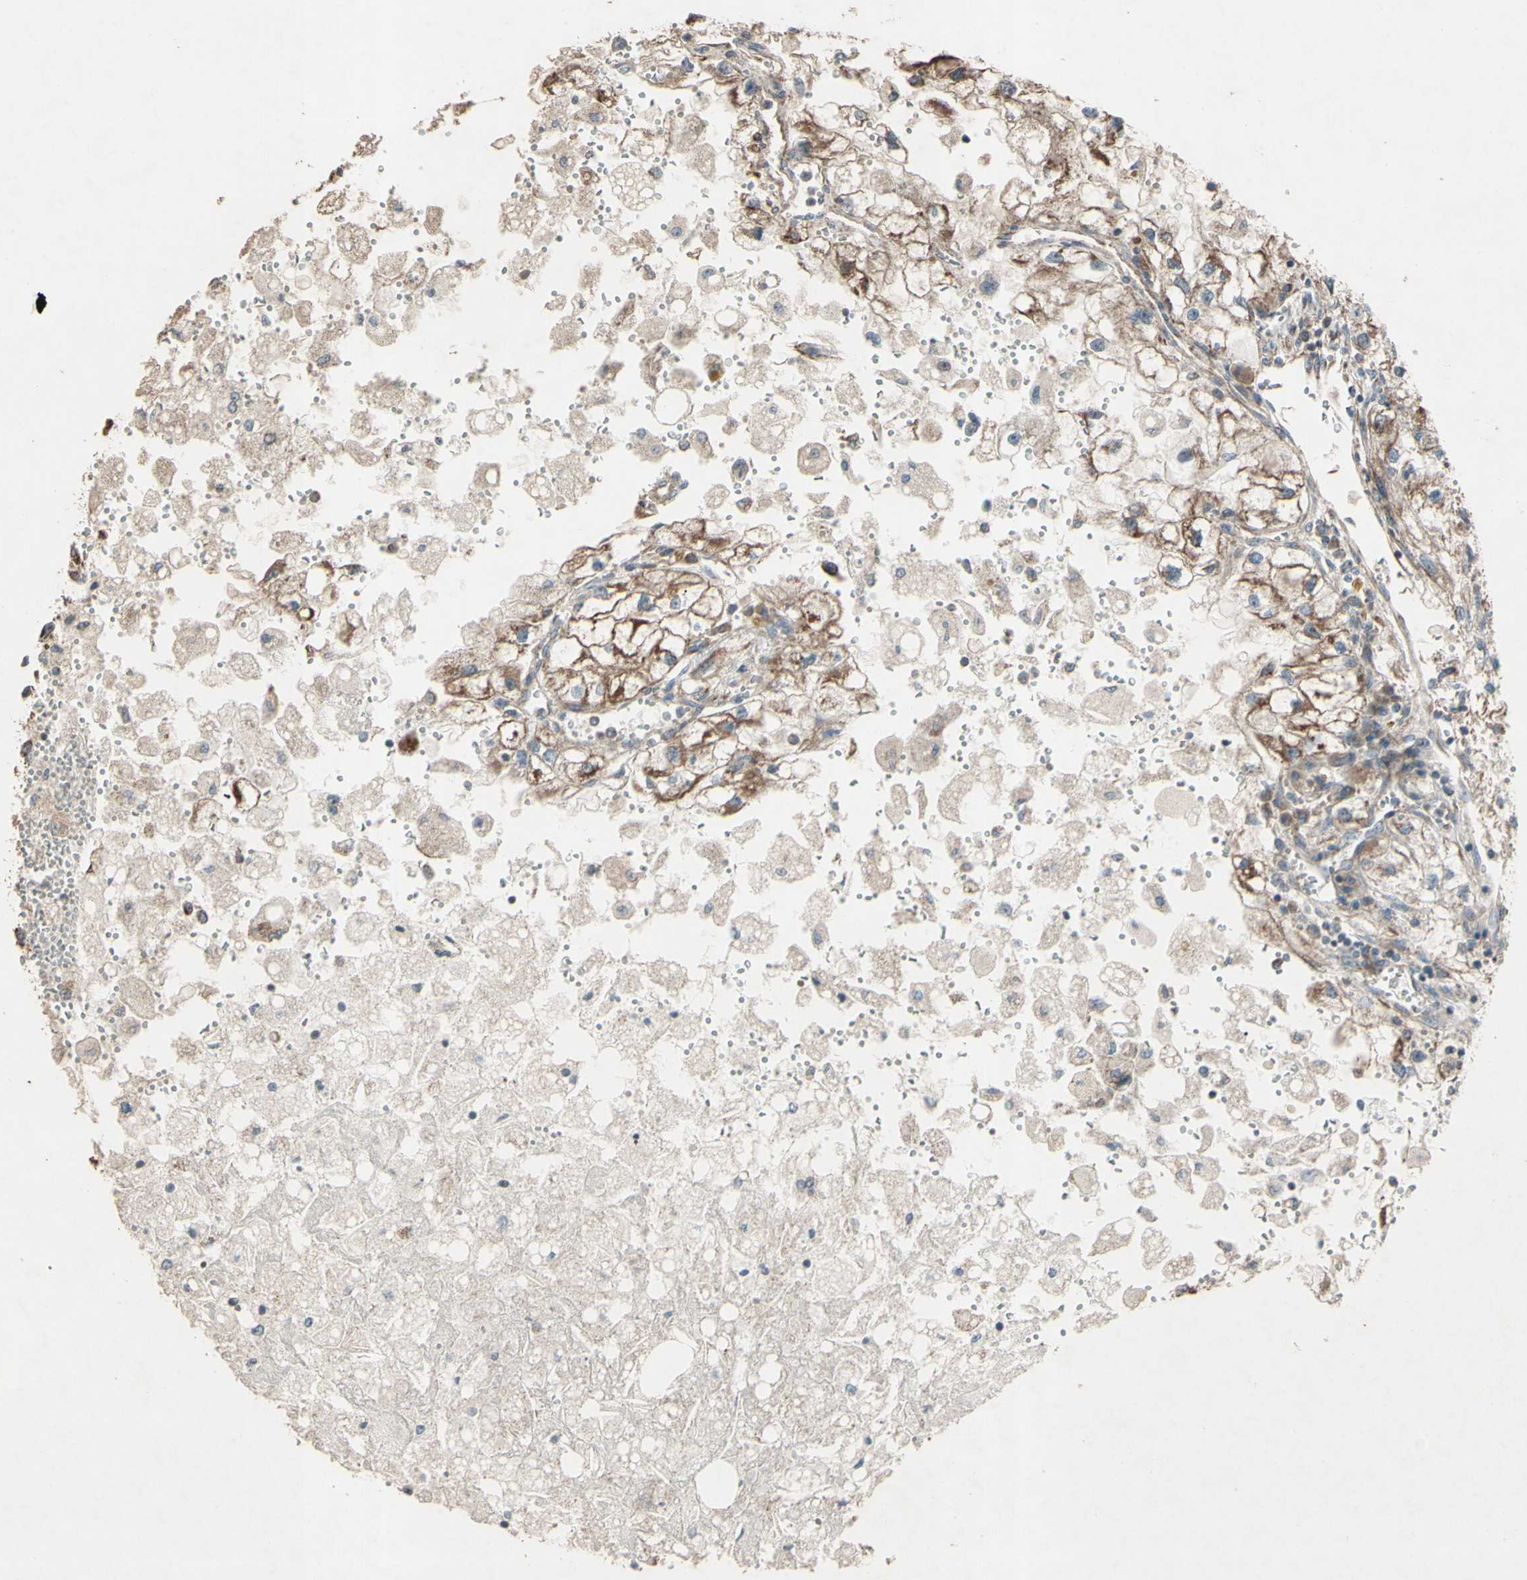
{"staining": {"intensity": "moderate", "quantity": ">75%", "location": "cytoplasmic/membranous"}, "tissue": "renal cancer", "cell_type": "Tumor cells", "image_type": "cancer", "snomed": [{"axis": "morphology", "description": "Adenocarcinoma, NOS"}, {"axis": "topography", "description": "Kidney"}], "caption": "Protein expression by immunohistochemistry displays moderate cytoplasmic/membranous expression in approximately >75% of tumor cells in adenocarcinoma (renal). The staining is performed using DAB brown chromogen to label protein expression. The nuclei are counter-stained blue using hematoxylin.", "gene": "ACOT8", "patient": {"sex": "female", "age": 70}}